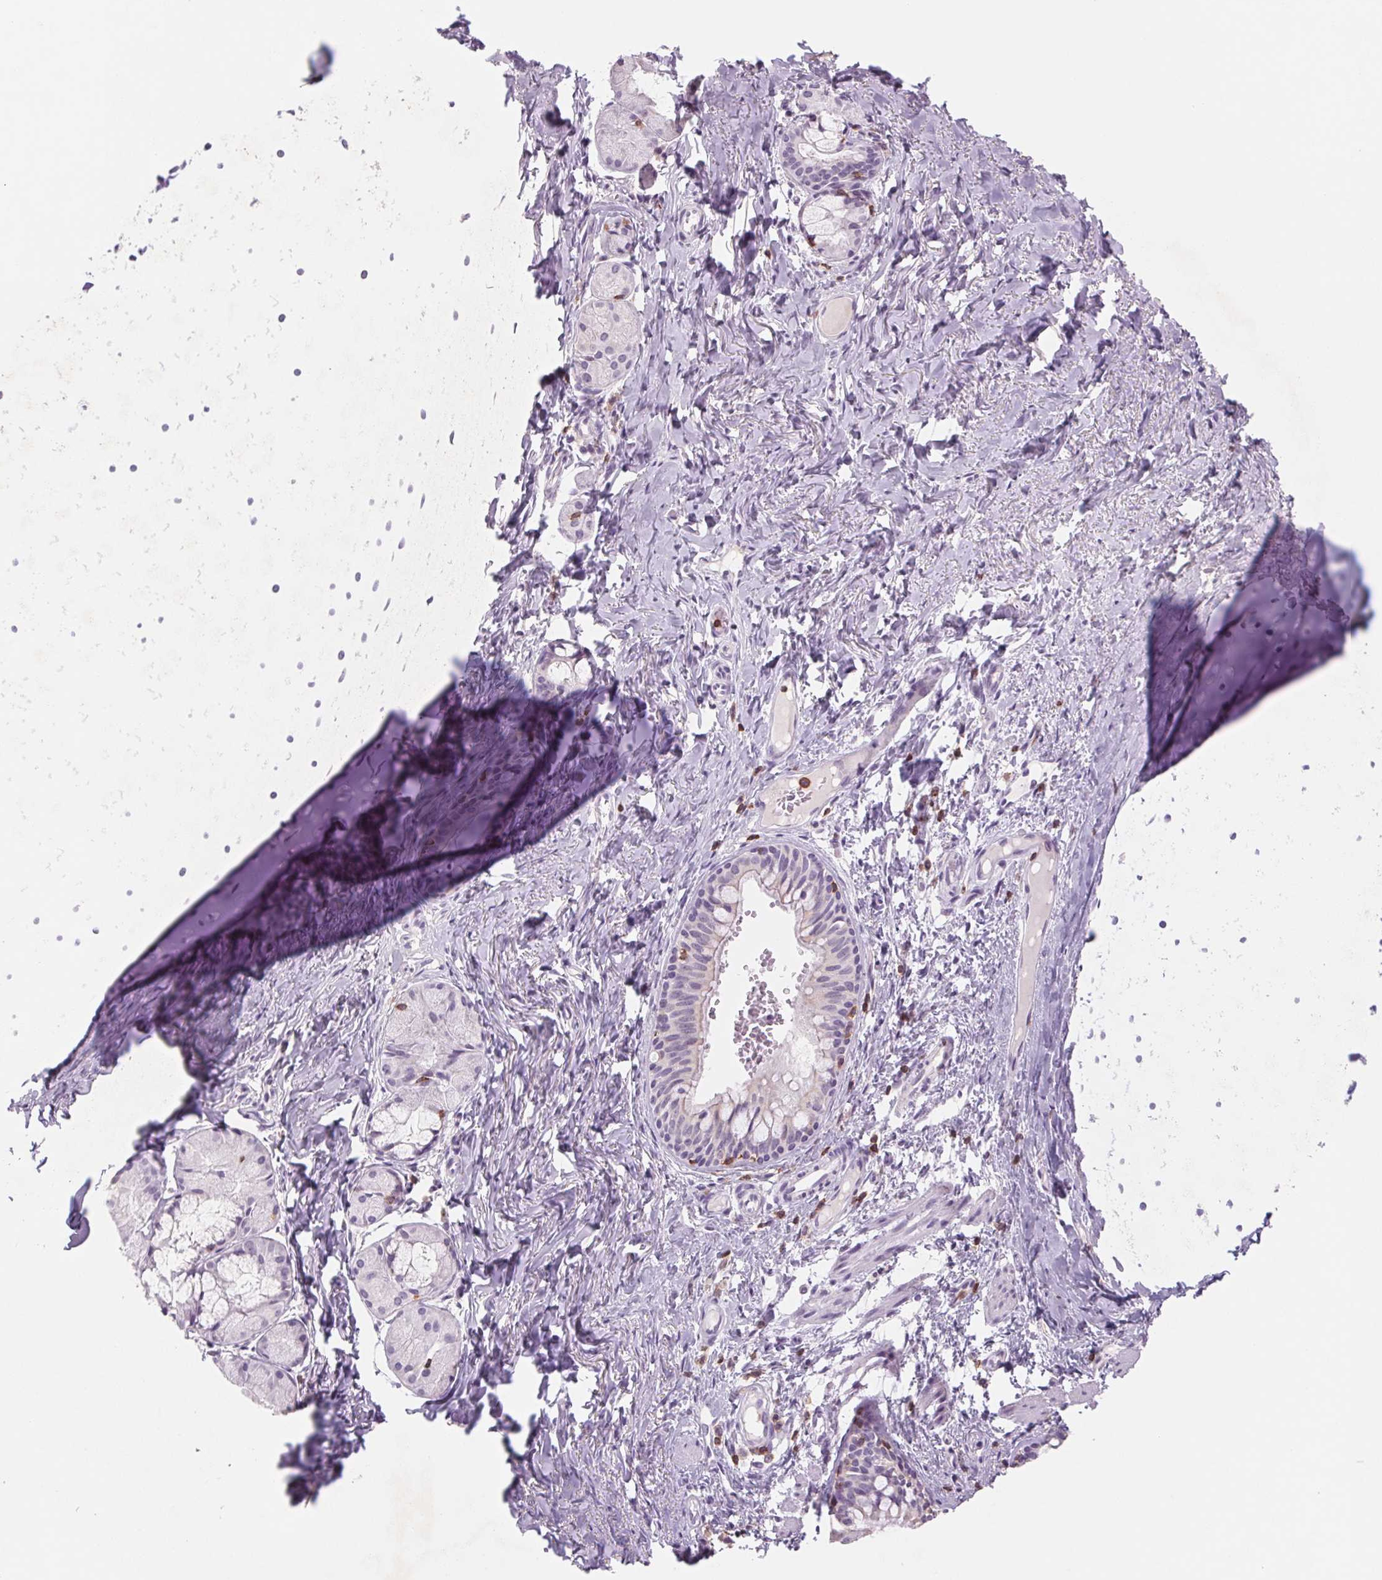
{"staining": {"intensity": "moderate", "quantity": "<25%", "location": "cytoplasmic/membranous"}, "tissue": "bronchus", "cell_type": "Respiratory epithelial cells", "image_type": "normal", "snomed": [{"axis": "morphology", "description": "Normal tissue, NOS"}, {"axis": "topography", "description": "Bronchus"}], "caption": "An image of bronchus stained for a protein displays moderate cytoplasmic/membranous brown staining in respiratory epithelial cells. (DAB IHC, brown staining for protein, blue staining for nuclei).", "gene": "KIF26A", "patient": {"sex": "male", "age": 1}}